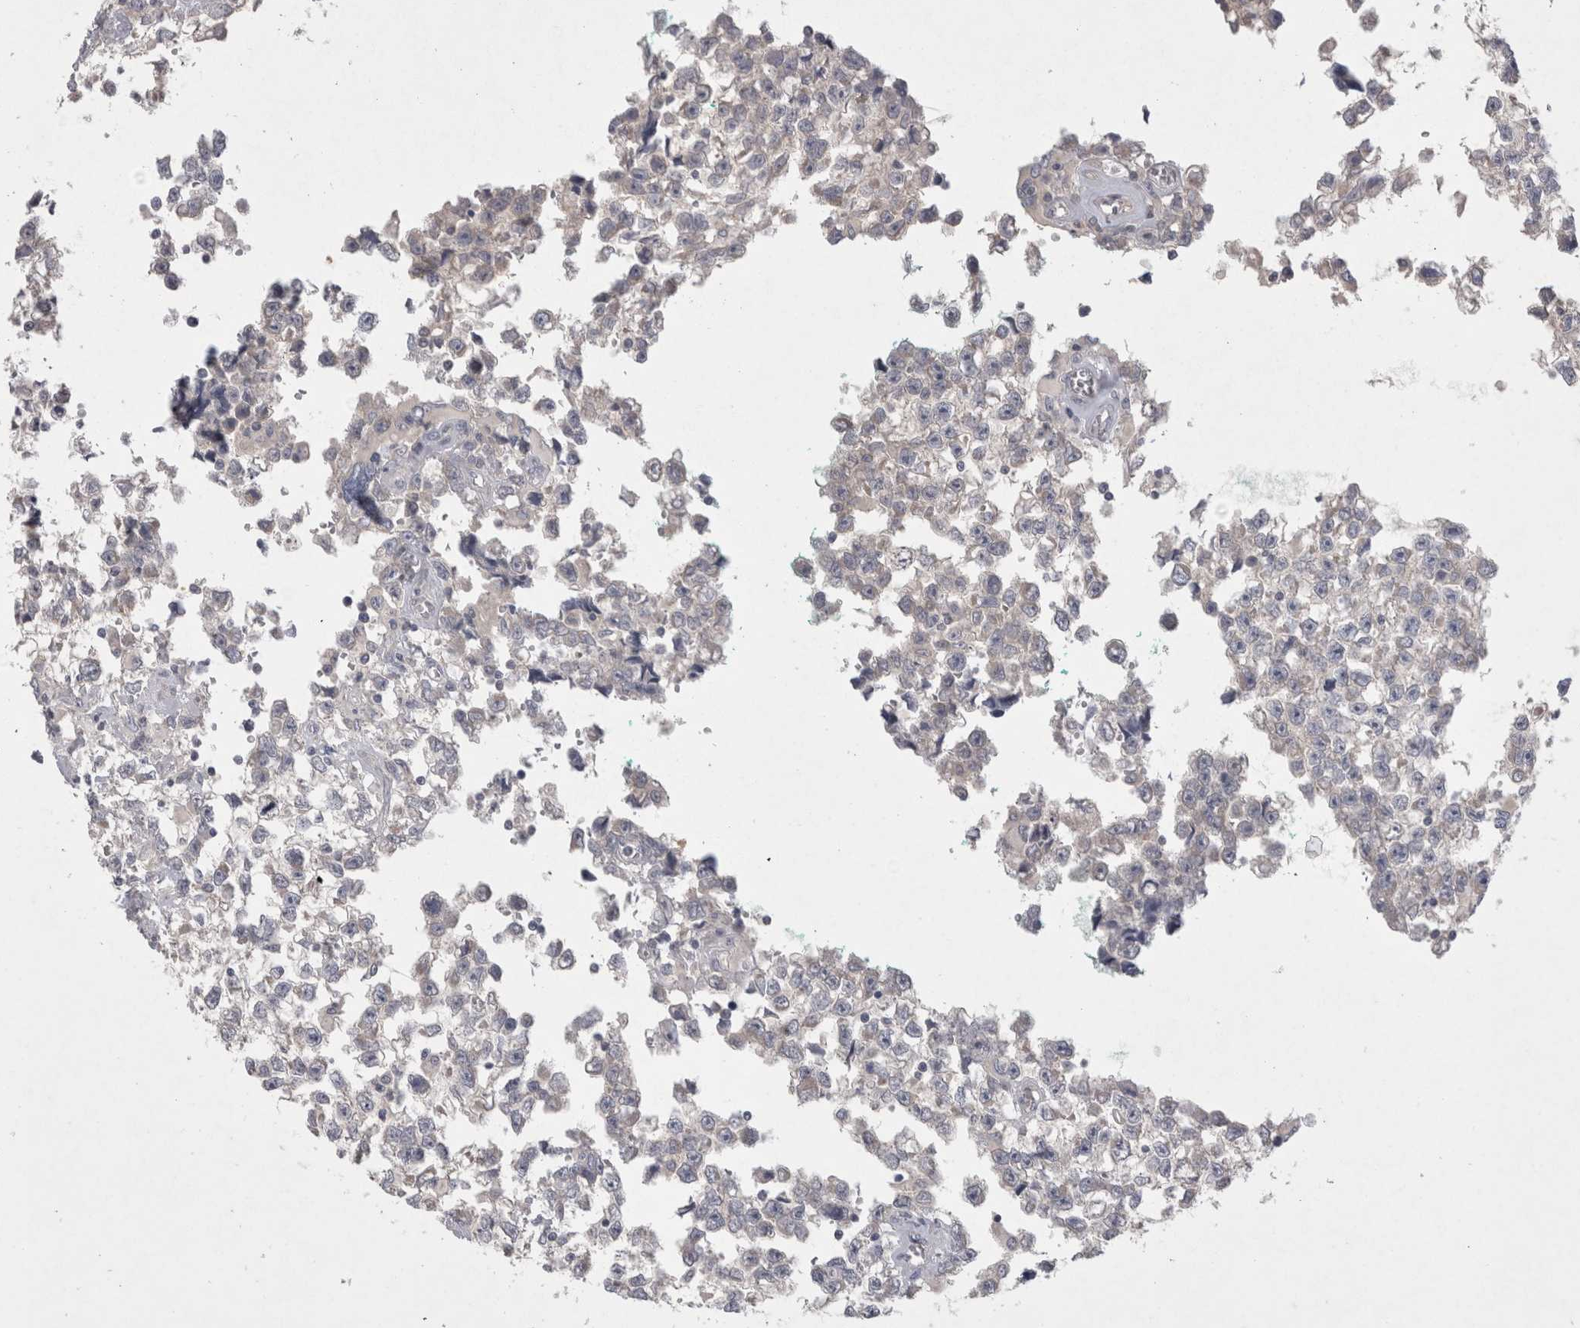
{"staining": {"intensity": "negative", "quantity": "none", "location": "none"}, "tissue": "testis cancer", "cell_type": "Tumor cells", "image_type": "cancer", "snomed": [{"axis": "morphology", "description": "Seminoma, NOS"}, {"axis": "morphology", "description": "Carcinoma, Embryonal, NOS"}, {"axis": "topography", "description": "Testis"}], "caption": "This is a image of immunohistochemistry (IHC) staining of embryonal carcinoma (testis), which shows no staining in tumor cells.", "gene": "LRRC40", "patient": {"sex": "male", "age": 51}}